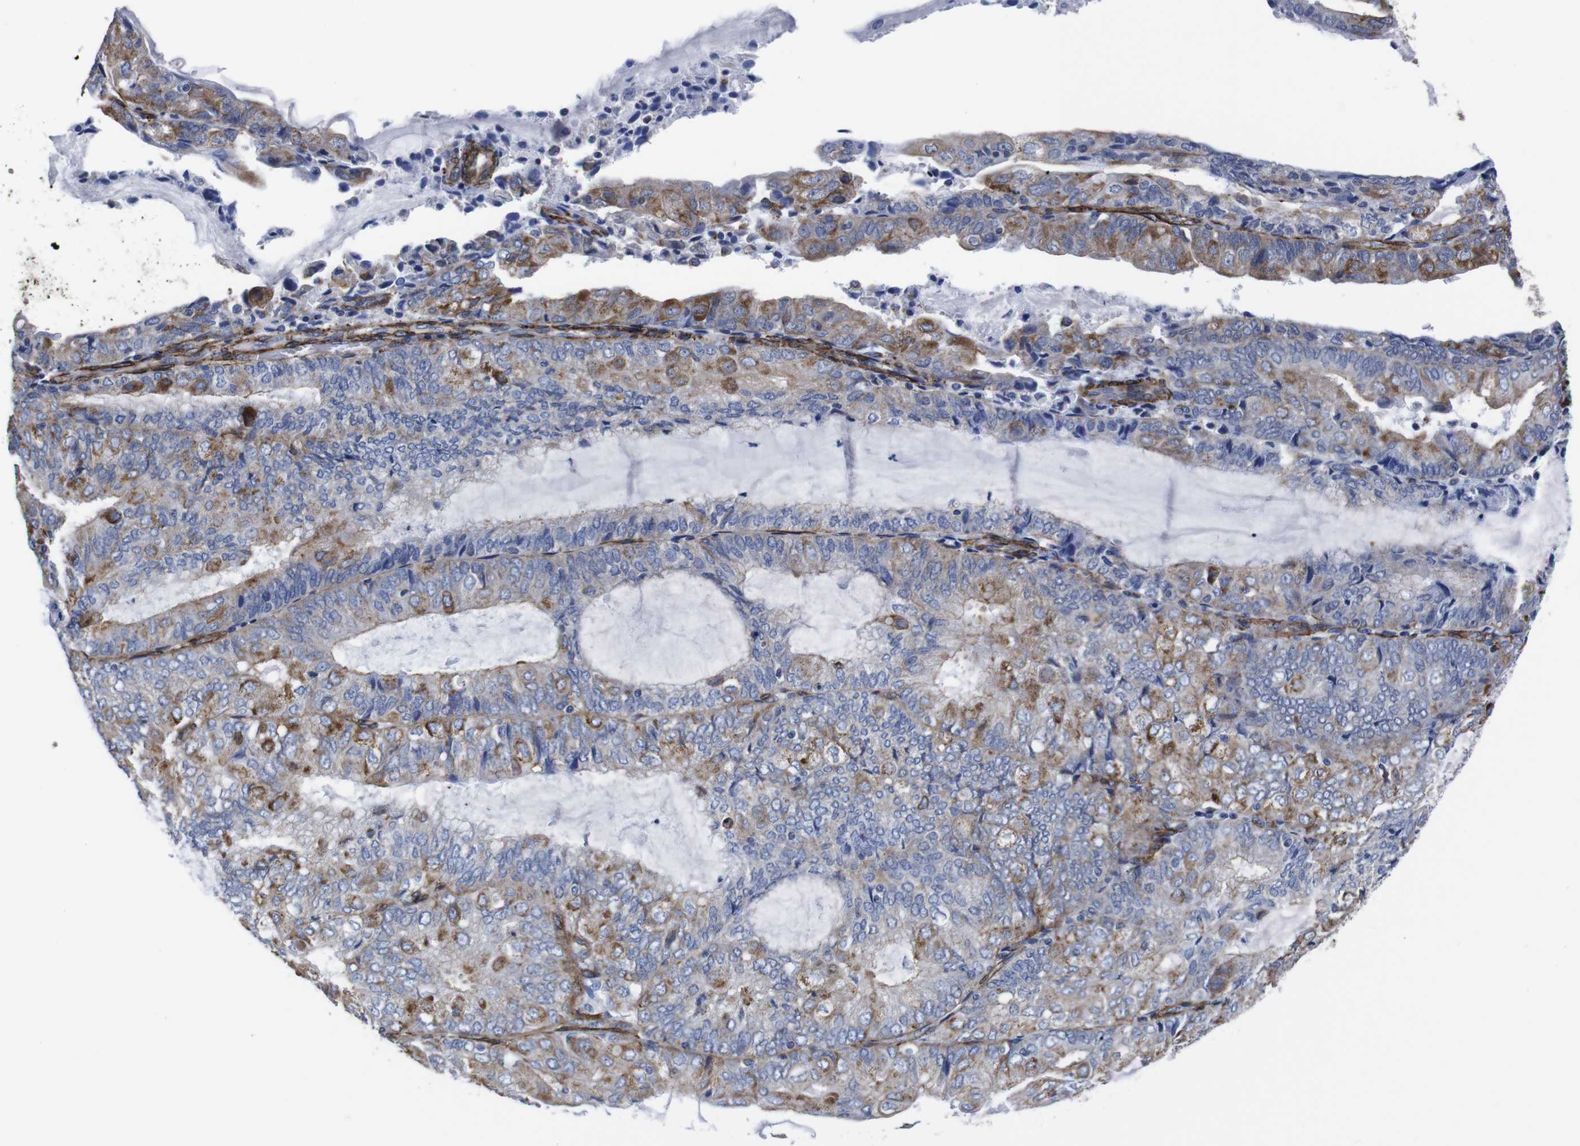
{"staining": {"intensity": "moderate", "quantity": "25%-75%", "location": "cytoplasmic/membranous"}, "tissue": "endometrial cancer", "cell_type": "Tumor cells", "image_type": "cancer", "snomed": [{"axis": "morphology", "description": "Adenocarcinoma, NOS"}, {"axis": "topography", "description": "Endometrium"}], "caption": "Endometrial cancer tissue shows moderate cytoplasmic/membranous staining in about 25%-75% of tumor cells, visualized by immunohistochemistry.", "gene": "WNT10A", "patient": {"sex": "female", "age": 81}}